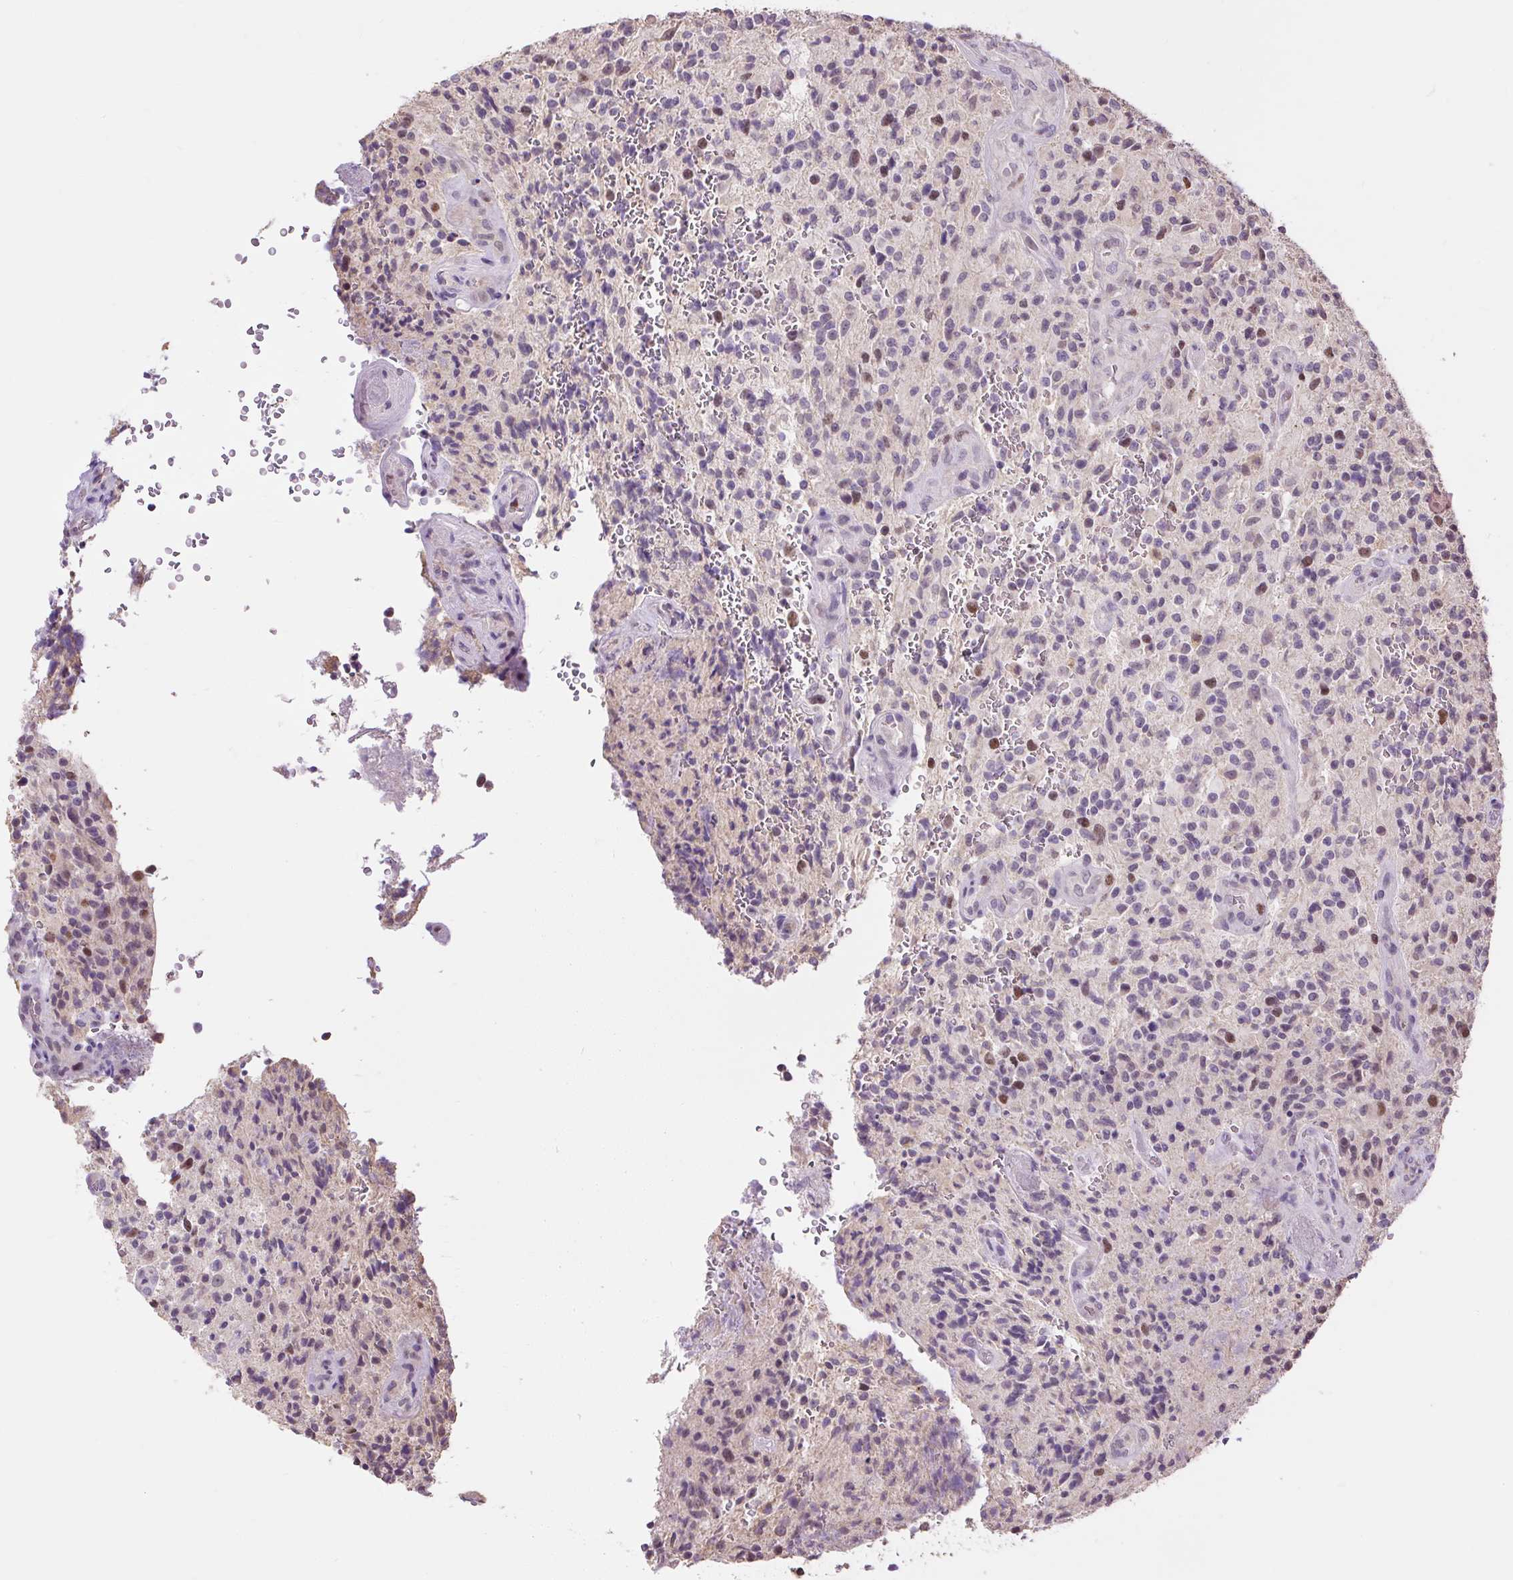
{"staining": {"intensity": "weak", "quantity": "<25%", "location": "nuclear"}, "tissue": "glioma", "cell_type": "Tumor cells", "image_type": "cancer", "snomed": [{"axis": "morphology", "description": "Normal tissue, NOS"}, {"axis": "morphology", "description": "Glioma, malignant, High grade"}, {"axis": "topography", "description": "Cerebral cortex"}], "caption": "Glioma was stained to show a protein in brown. There is no significant expression in tumor cells.", "gene": "RACGAP1", "patient": {"sex": "male", "age": 56}}